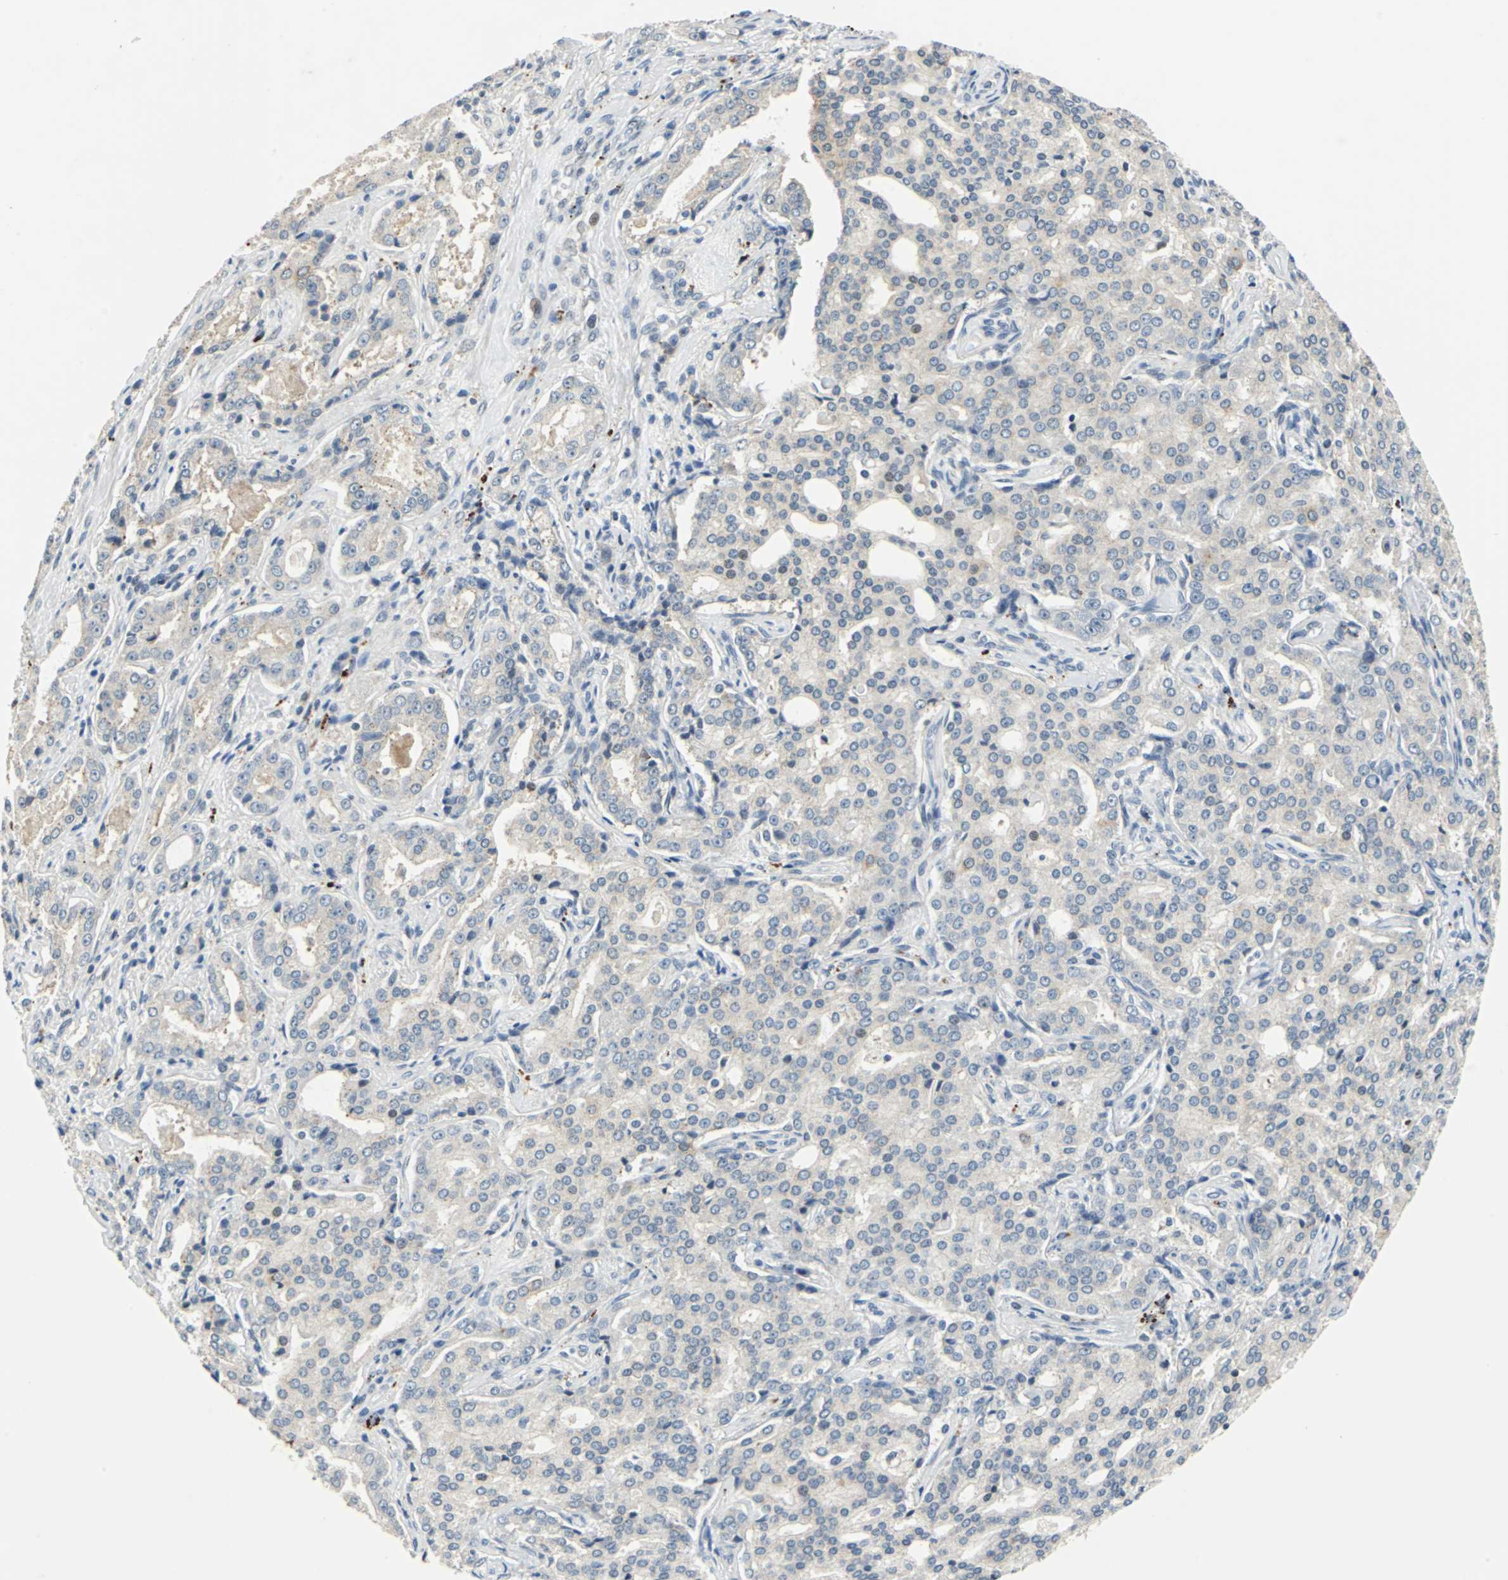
{"staining": {"intensity": "weak", "quantity": "<25%", "location": "cytoplasmic/membranous"}, "tissue": "prostate cancer", "cell_type": "Tumor cells", "image_type": "cancer", "snomed": [{"axis": "morphology", "description": "Adenocarcinoma, High grade"}, {"axis": "topography", "description": "Prostate"}], "caption": "DAB (3,3'-diaminobenzidine) immunohistochemical staining of human adenocarcinoma (high-grade) (prostate) shows no significant expression in tumor cells.", "gene": "HCFC2", "patient": {"sex": "male", "age": 72}}